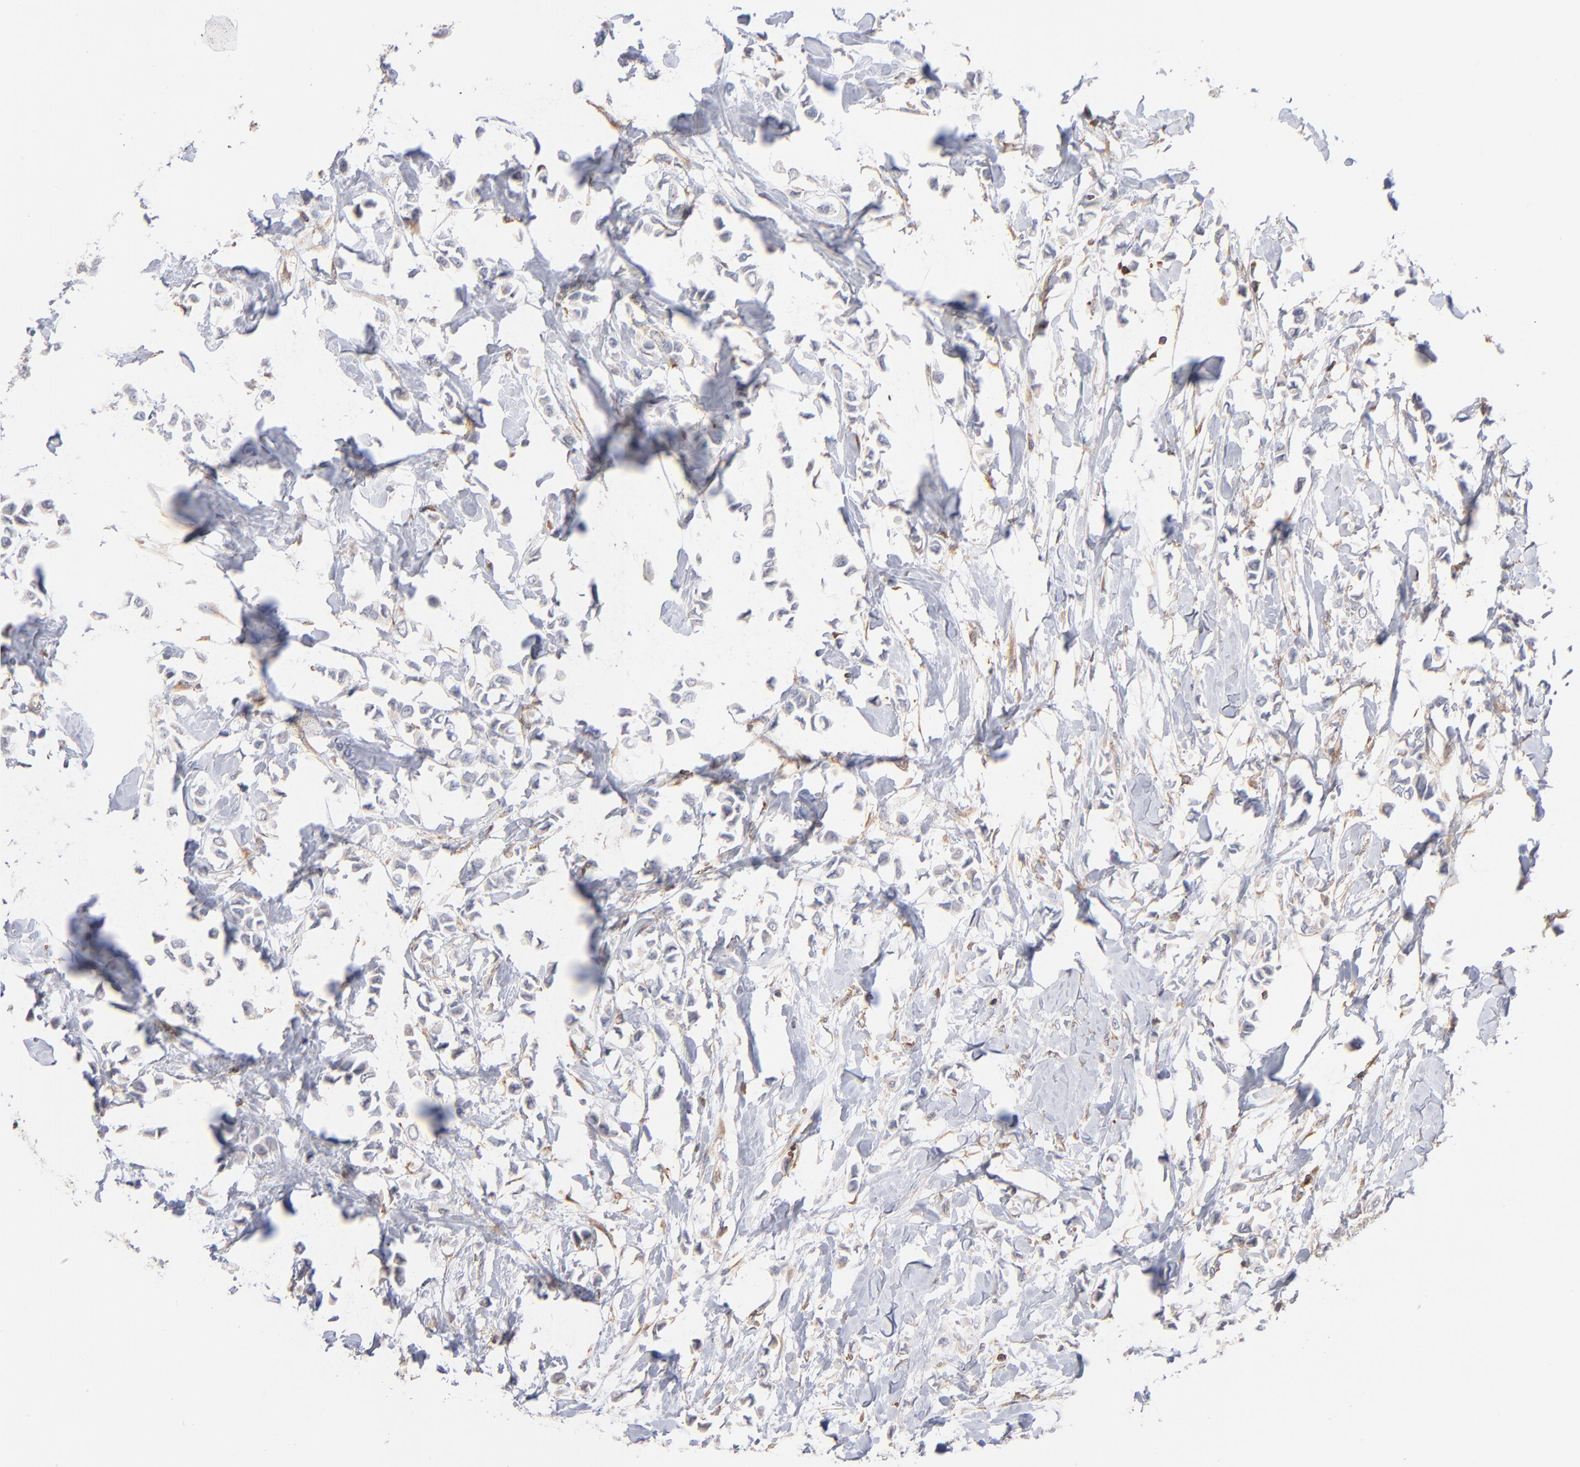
{"staining": {"intensity": "negative", "quantity": "none", "location": "none"}, "tissue": "breast cancer", "cell_type": "Tumor cells", "image_type": "cancer", "snomed": [{"axis": "morphology", "description": "Lobular carcinoma"}, {"axis": "topography", "description": "Breast"}], "caption": "Immunohistochemistry (IHC) photomicrograph of neoplastic tissue: lobular carcinoma (breast) stained with DAB displays no significant protein staining in tumor cells.", "gene": "WIPF1", "patient": {"sex": "female", "age": 51}}